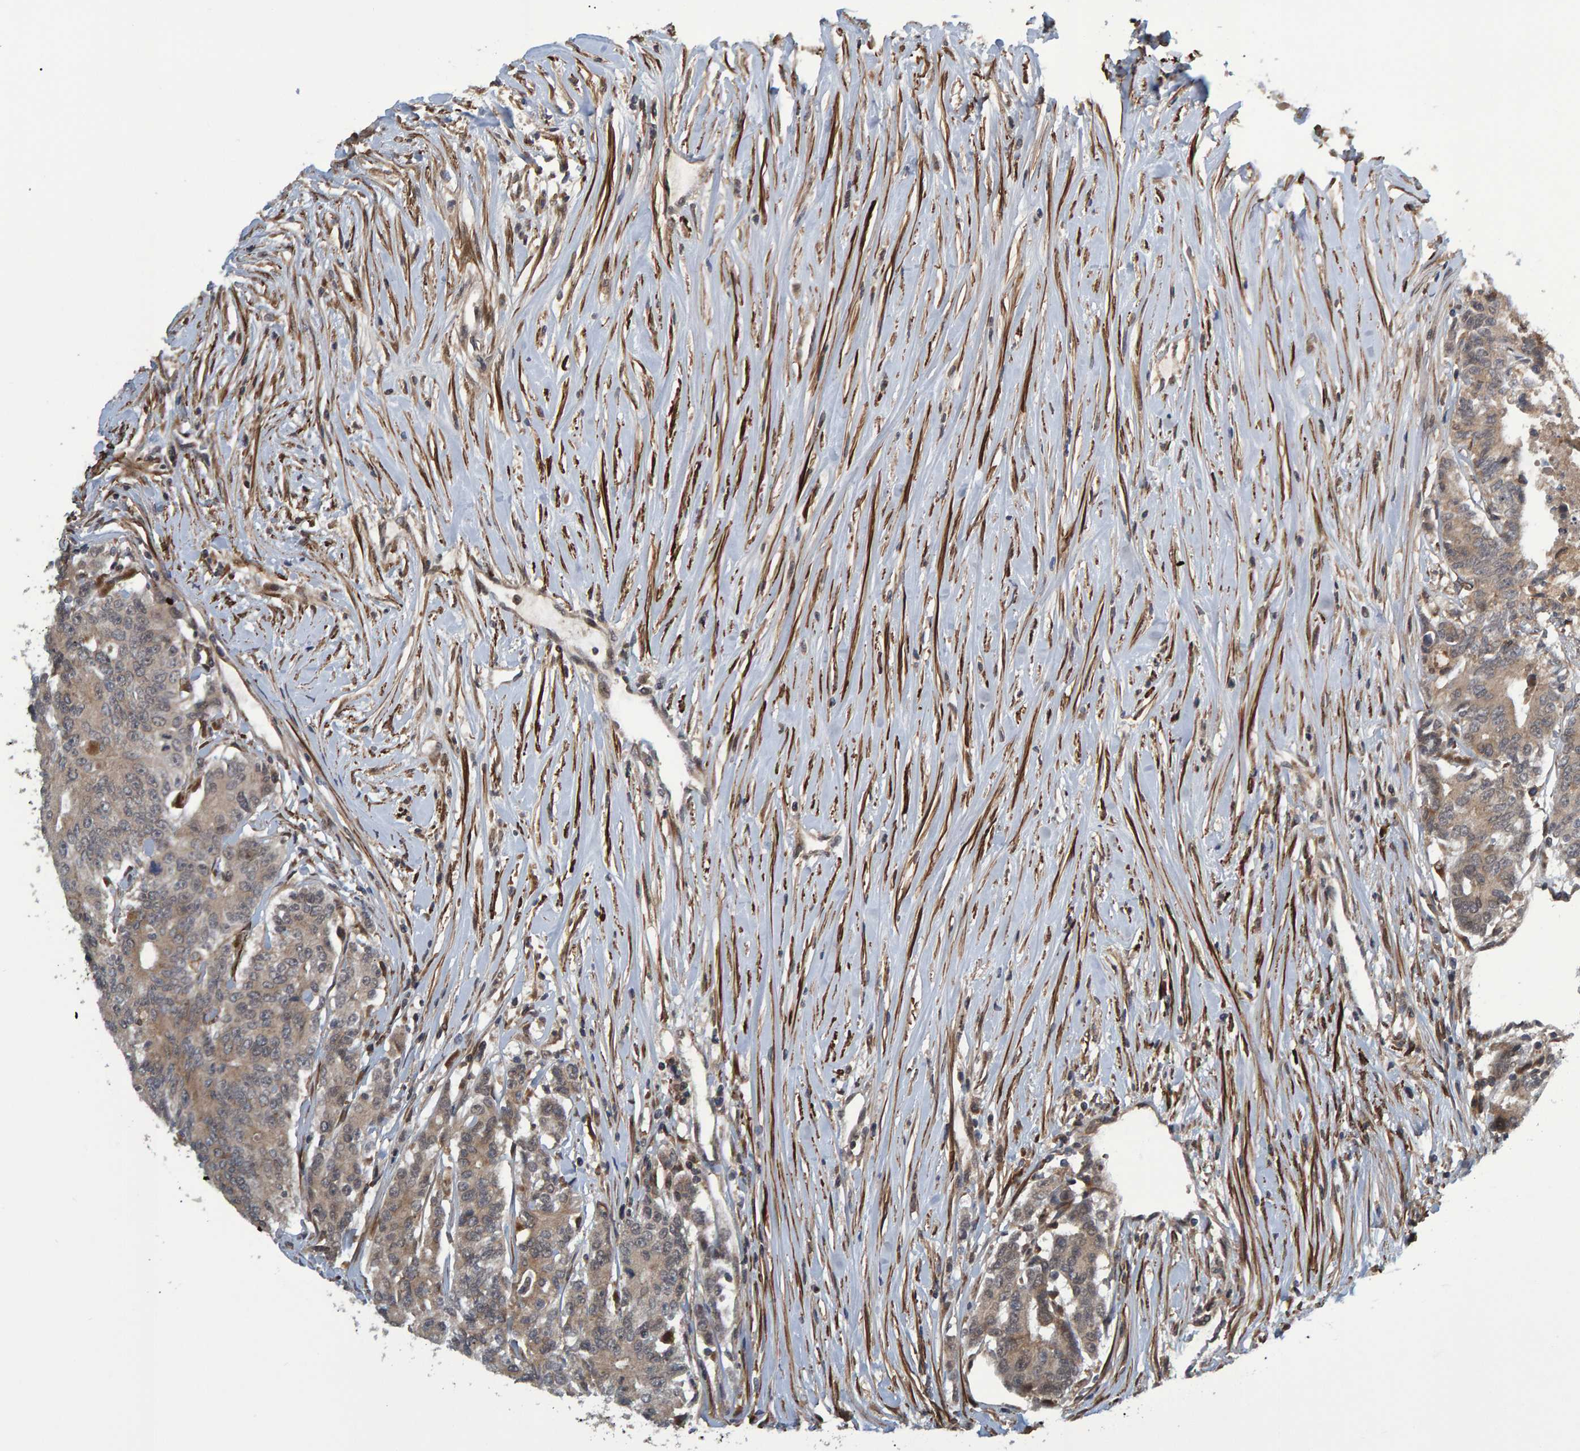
{"staining": {"intensity": "weak", "quantity": ">75%", "location": "cytoplasmic/membranous"}, "tissue": "colorectal cancer", "cell_type": "Tumor cells", "image_type": "cancer", "snomed": [{"axis": "morphology", "description": "Adenocarcinoma, NOS"}, {"axis": "topography", "description": "Colon"}], "caption": "Protein analysis of adenocarcinoma (colorectal) tissue reveals weak cytoplasmic/membranous positivity in approximately >75% of tumor cells.", "gene": "ATP6V1H", "patient": {"sex": "female", "age": 77}}